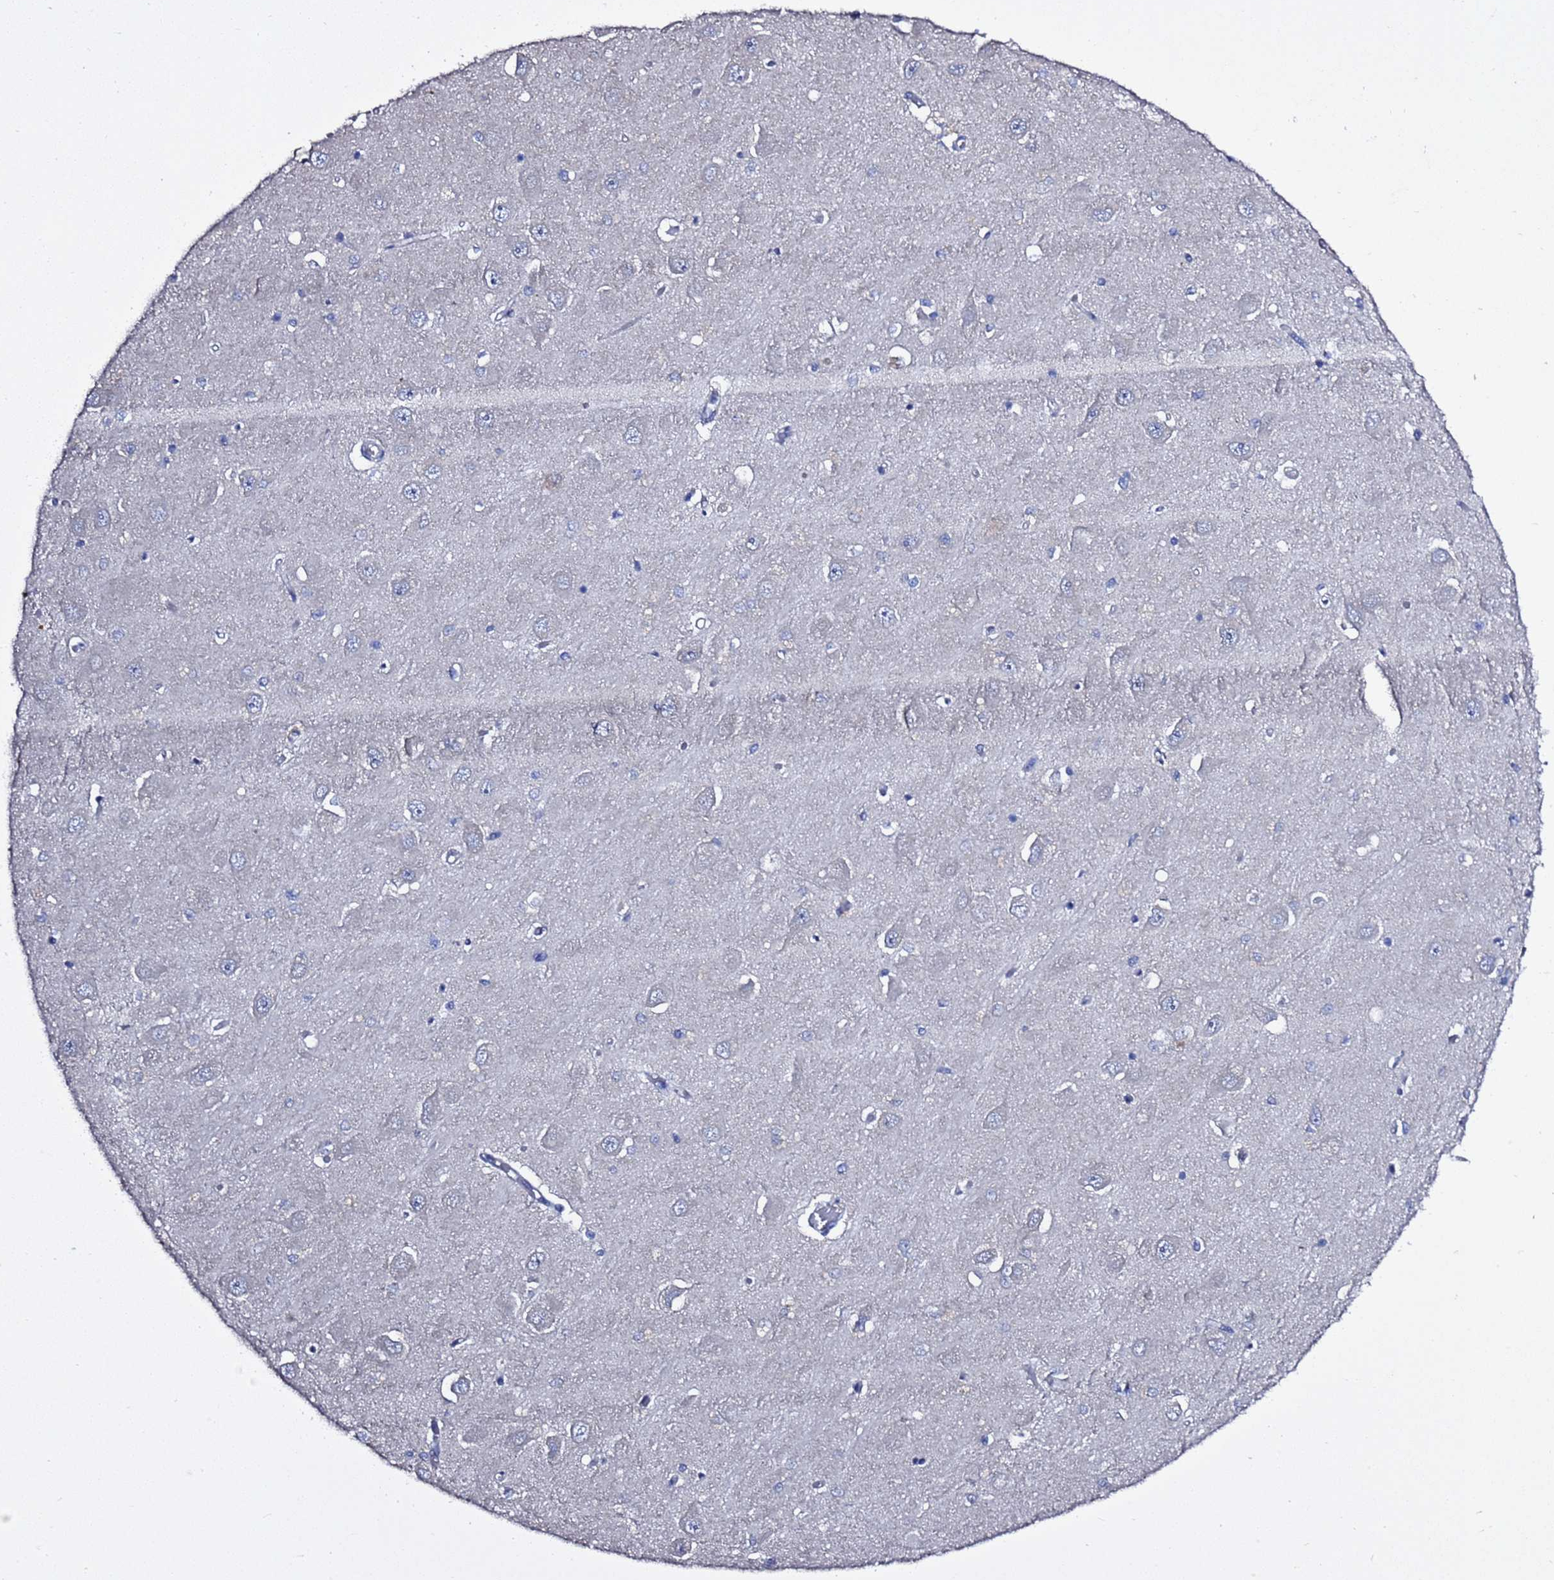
{"staining": {"intensity": "negative", "quantity": "none", "location": "none"}, "tissue": "hippocampus", "cell_type": "Glial cells", "image_type": "normal", "snomed": [{"axis": "morphology", "description": "Normal tissue, NOS"}, {"axis": "topography", "description": "Hippocampus"}], "caption": "There is no significant expression in glial cells of hippocampus. (DAB IHC, high magnification).", "gene": "RABL2A", "patient": {"sex": "male", "age": 45}}